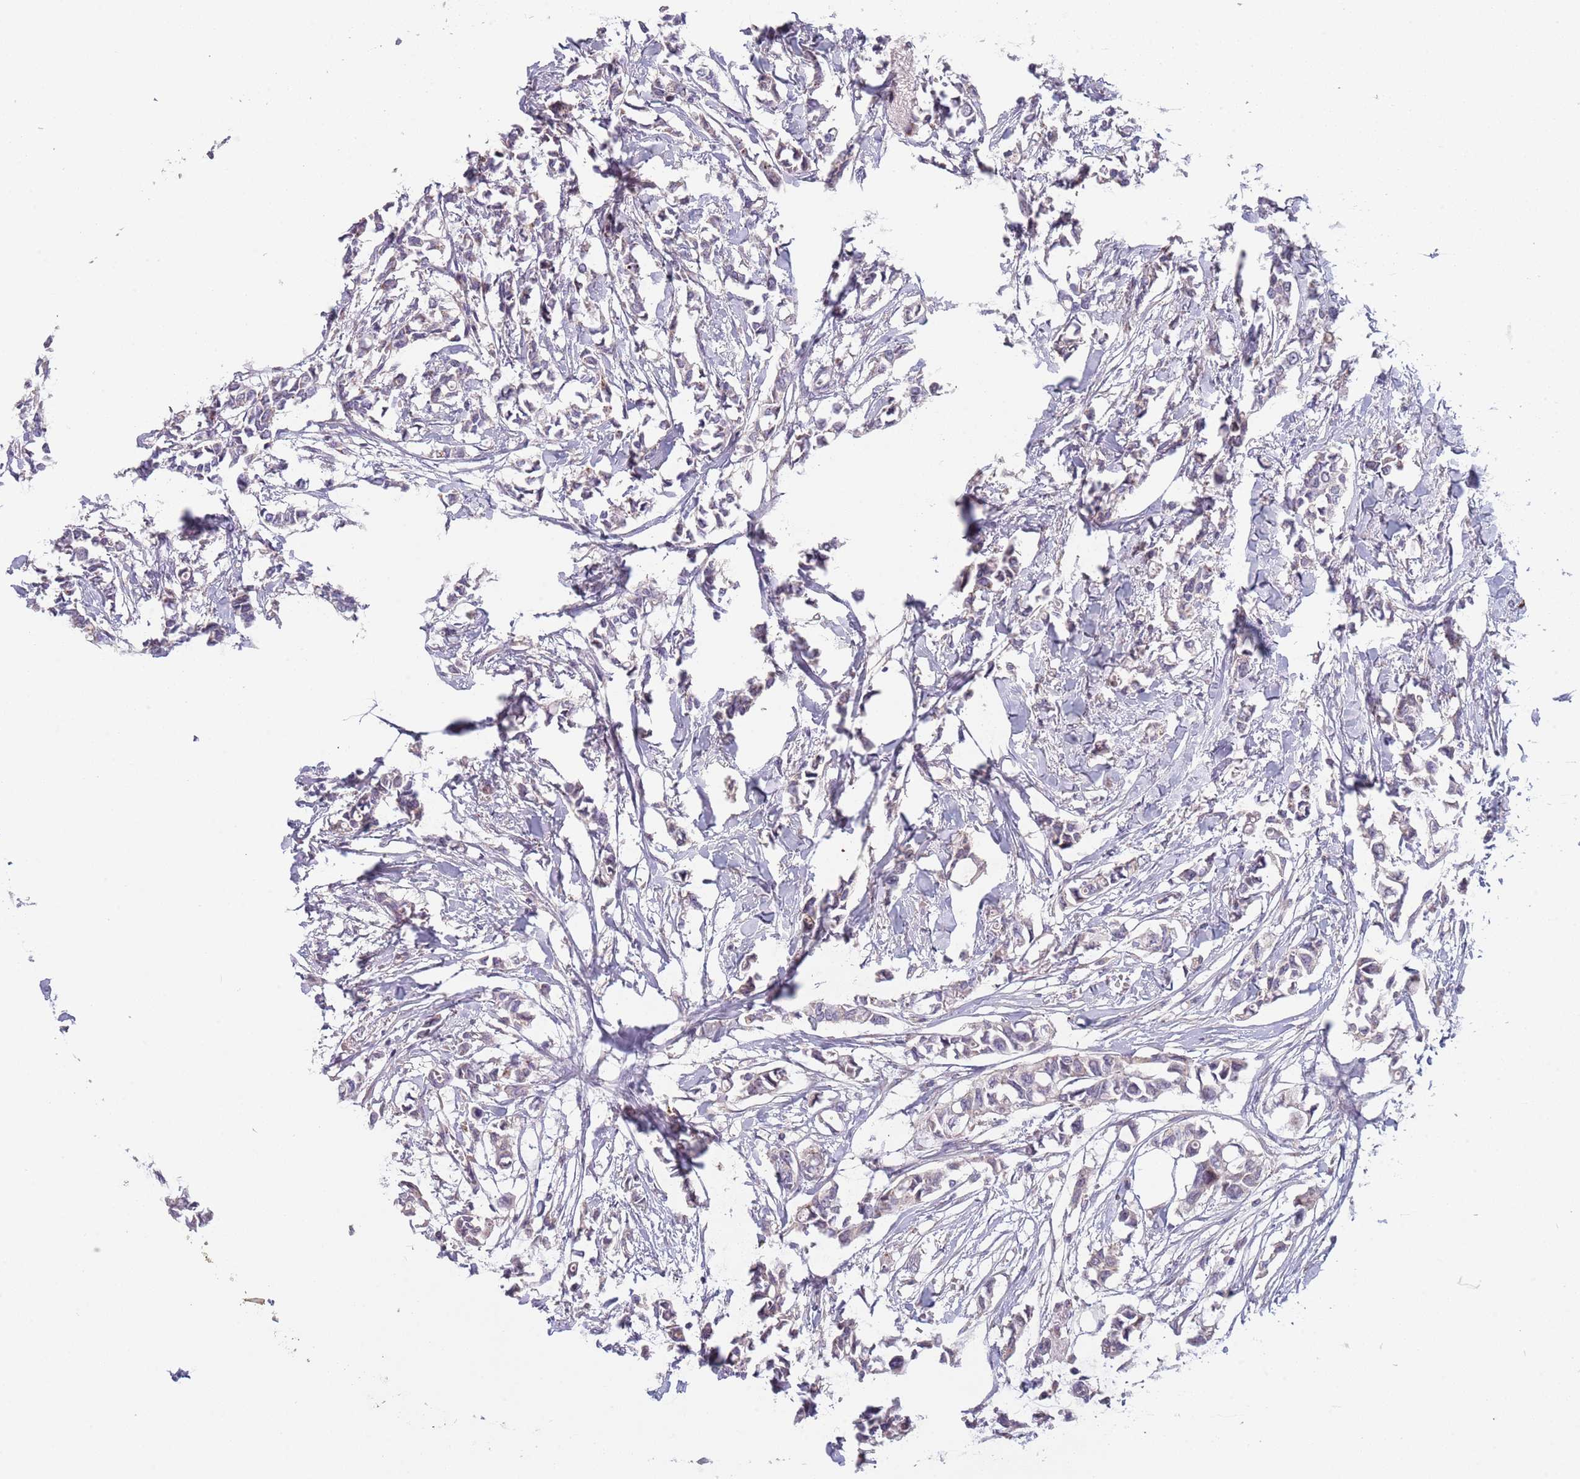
{"staining": {"intensity": "negative", "quantity": "none", "location": "none"}, "tissue": "breast cancer", "cell_type": "Tumor cells", "image_type": "cancer", "snomed": [{"axis": "morphology", "description": "Duct carcinoma"}, {"axis": "topography", "description": "Breast"}], "caption": "A histopathology image of breast intraductal carcinoma stained for a protein exhibits no brown staining in tumor cells. Nuclei are stained in blue.", "gene": "MAN1C1", "patient": {"sex": "female", "age": 41}}